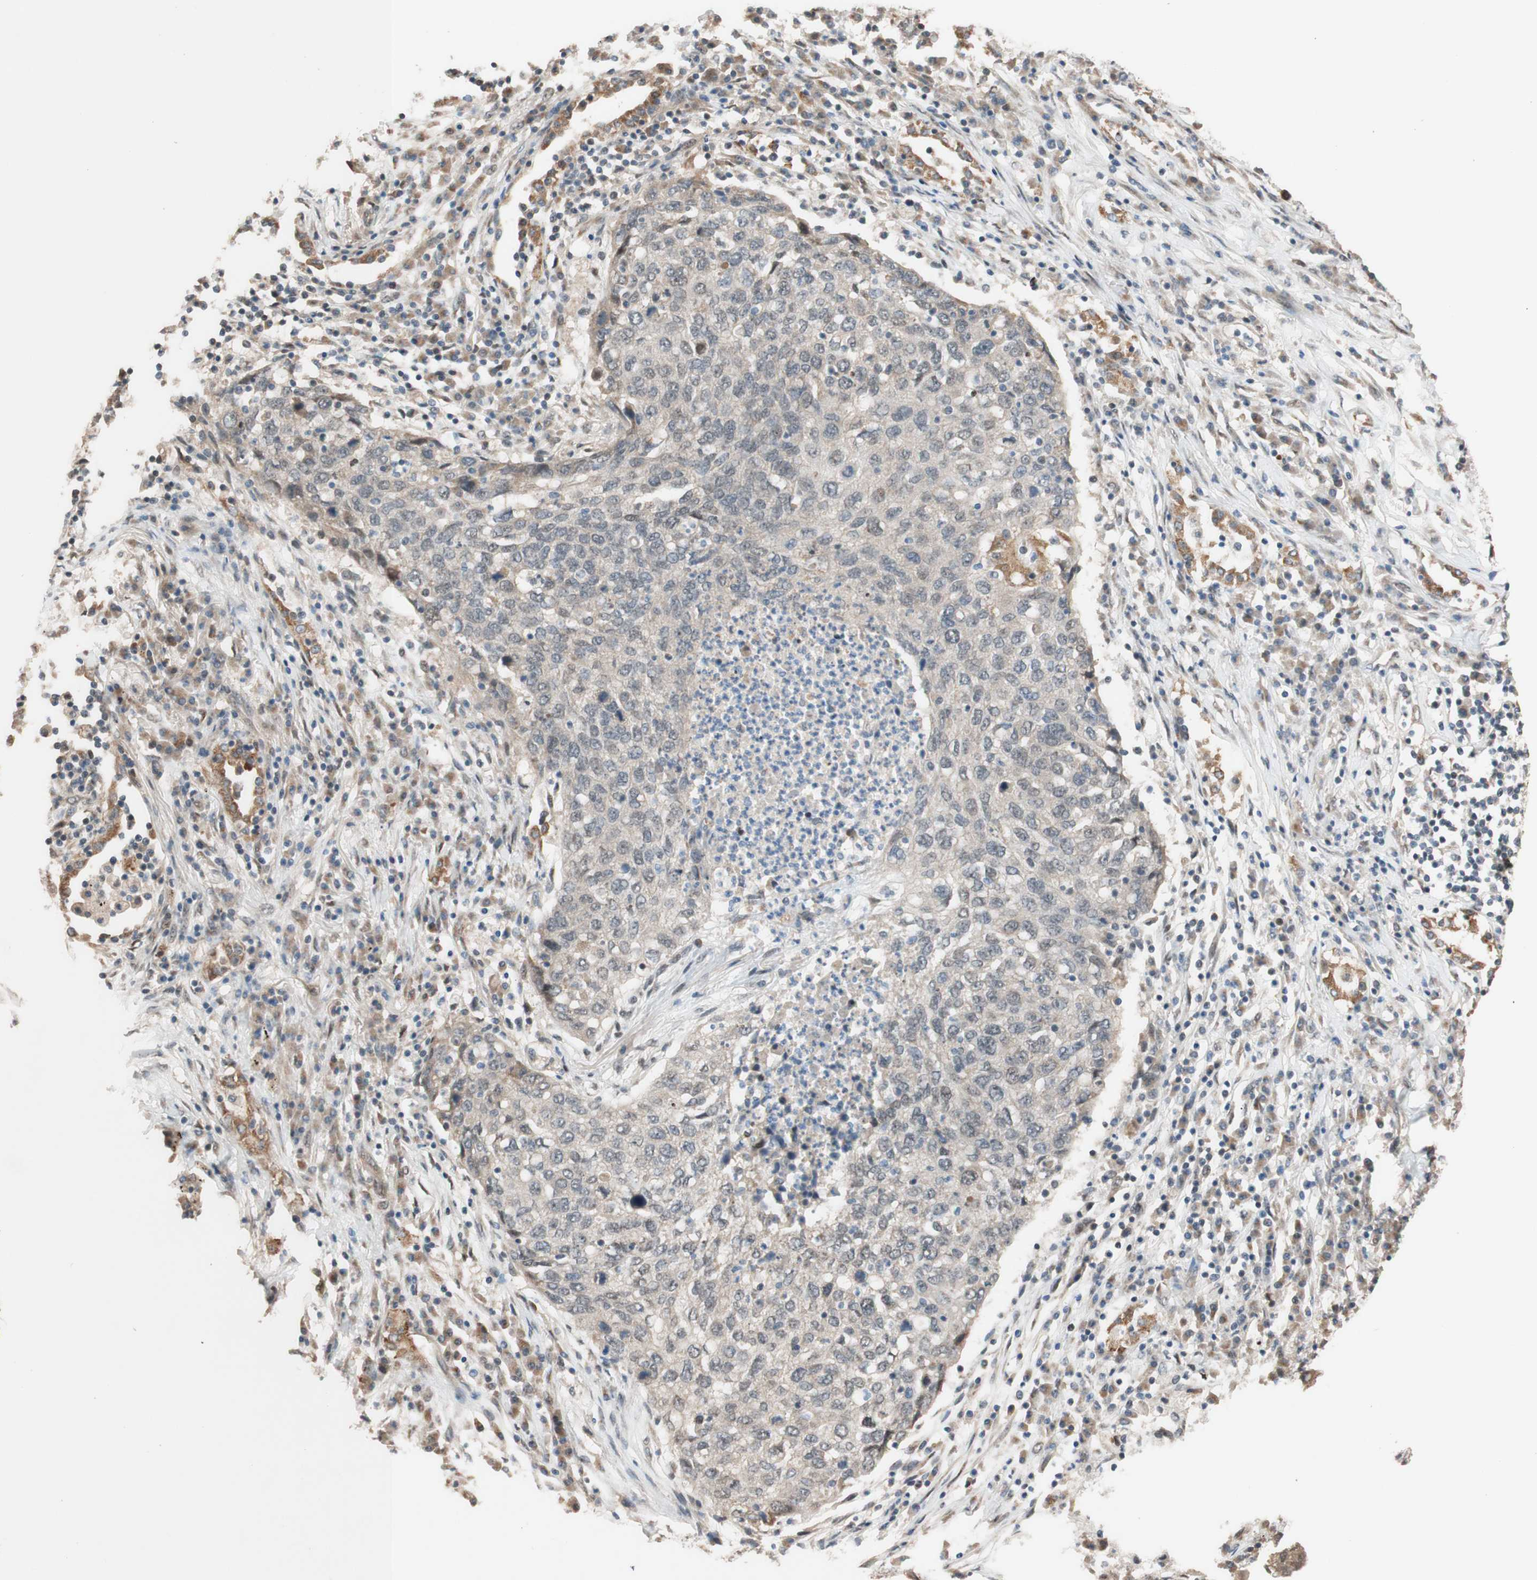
{"staining": {"intensity": "negative", "quantity": "none", "location": "none"}, "tissue": "lung cancer", "cell_type": "Tumor cells", "image_type": "cancer", "snomed": [{"axis": "morphology", "description": "Squamous cell carcinoma, NOS"}, {"axis": "topography", "description": "Lung"}], "caption": "IHC of human lung cancer reveals no positivity in tumor cells.", "gene": "CCNC", "patient": {"sex": "female", "age": 63}}